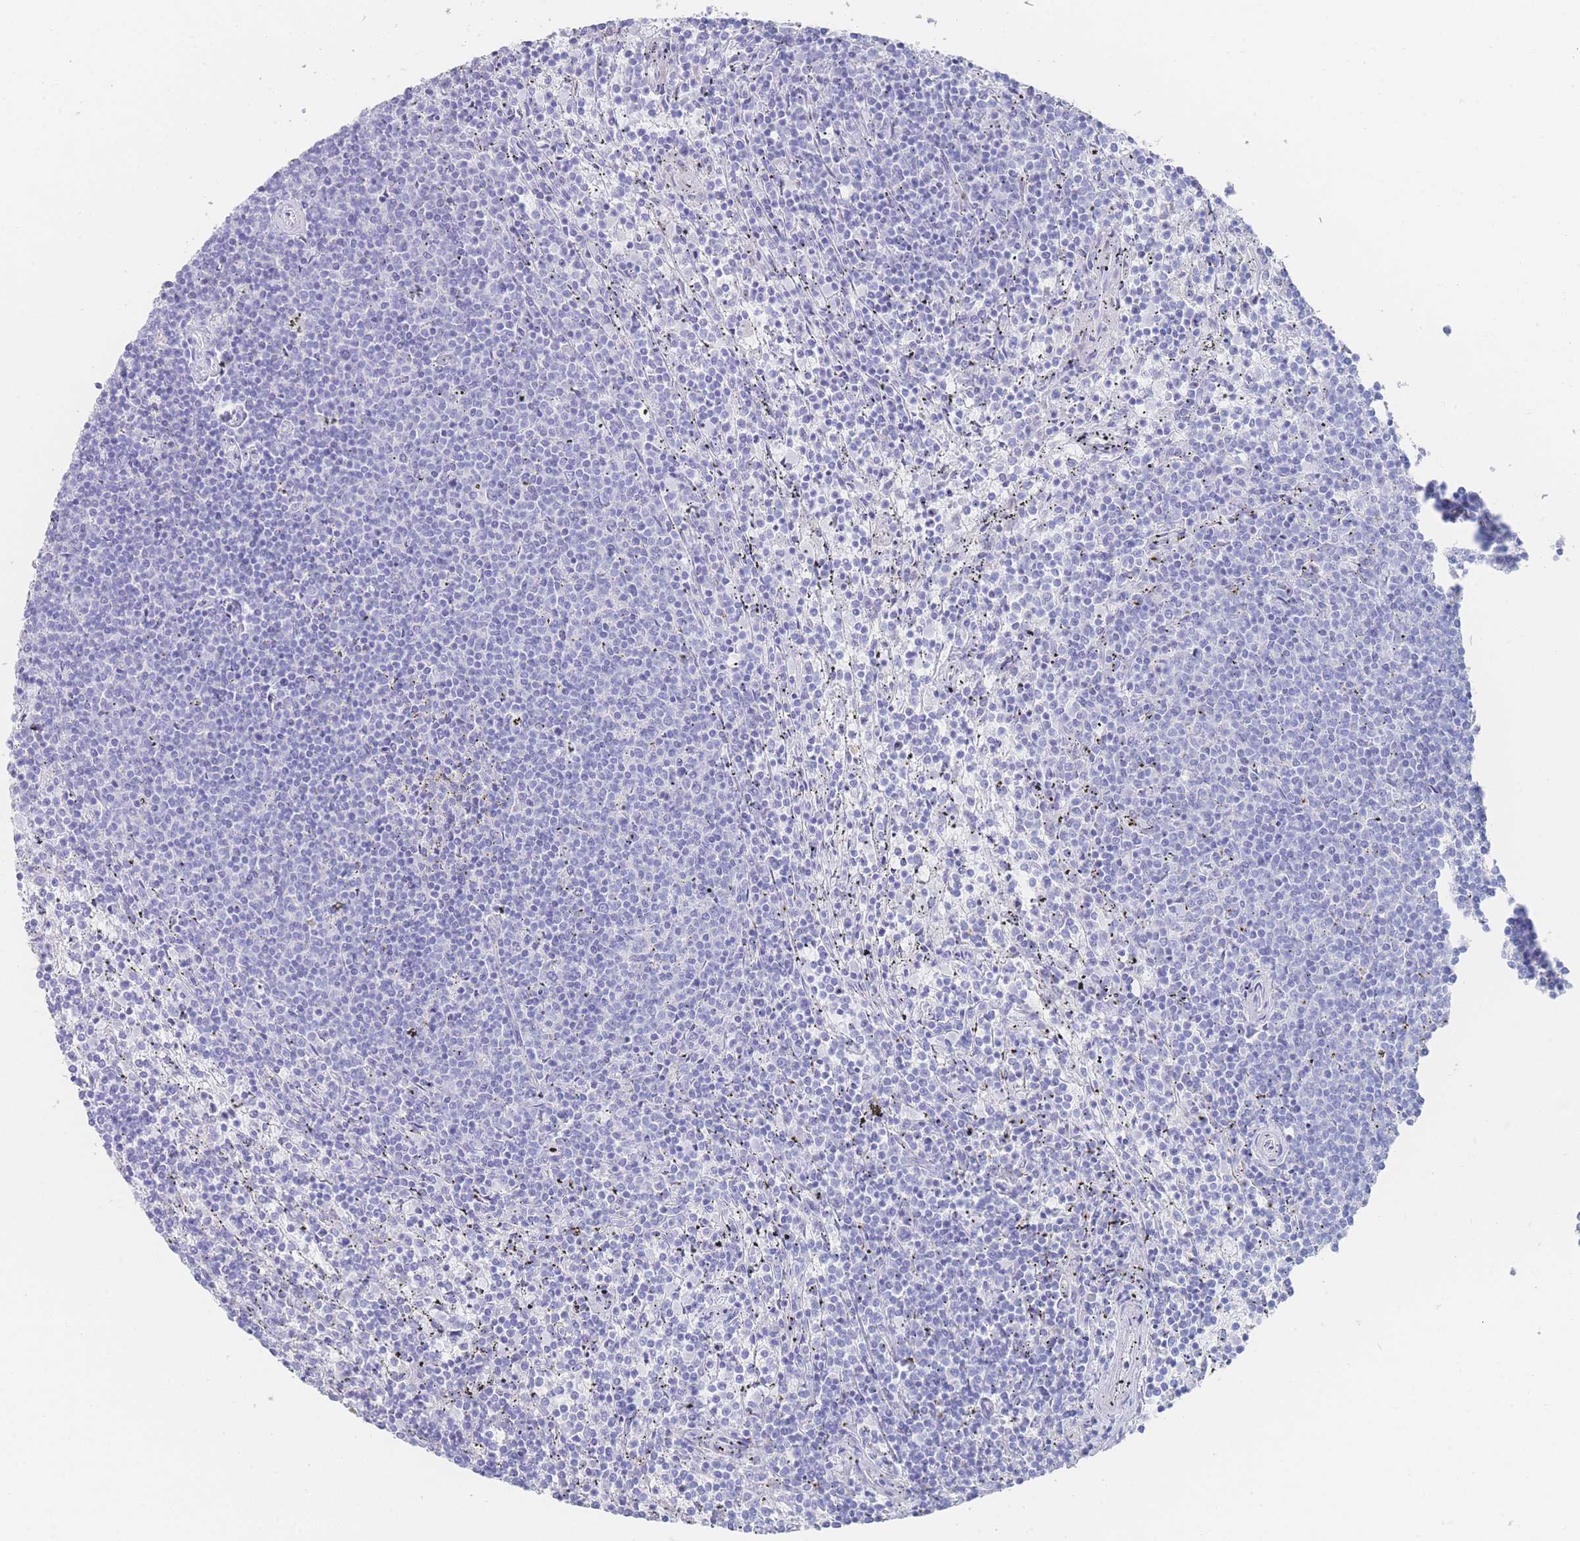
{"staining": {"intensity": "negative", "quantity": "none", "location": "none"}, "tissue": "lymphoma", "cell_type": "Tumor cells", "image_type": "cancer", "snomed": [{"axis": "morphology", "description": "Malignant lymphoma, non-Hodgkin's type, Low grade"}, {"axis": "topography", "description": "Spleen"}], "caption": "Human malignant lymphoma, non-Hodgkin's type (low-grade) stained for a protein using immunohistochemistry demonstrates no positivity in tumor cells.", "gene": "LRRC37A", "patient": {"sex": "female", "age": 50}}